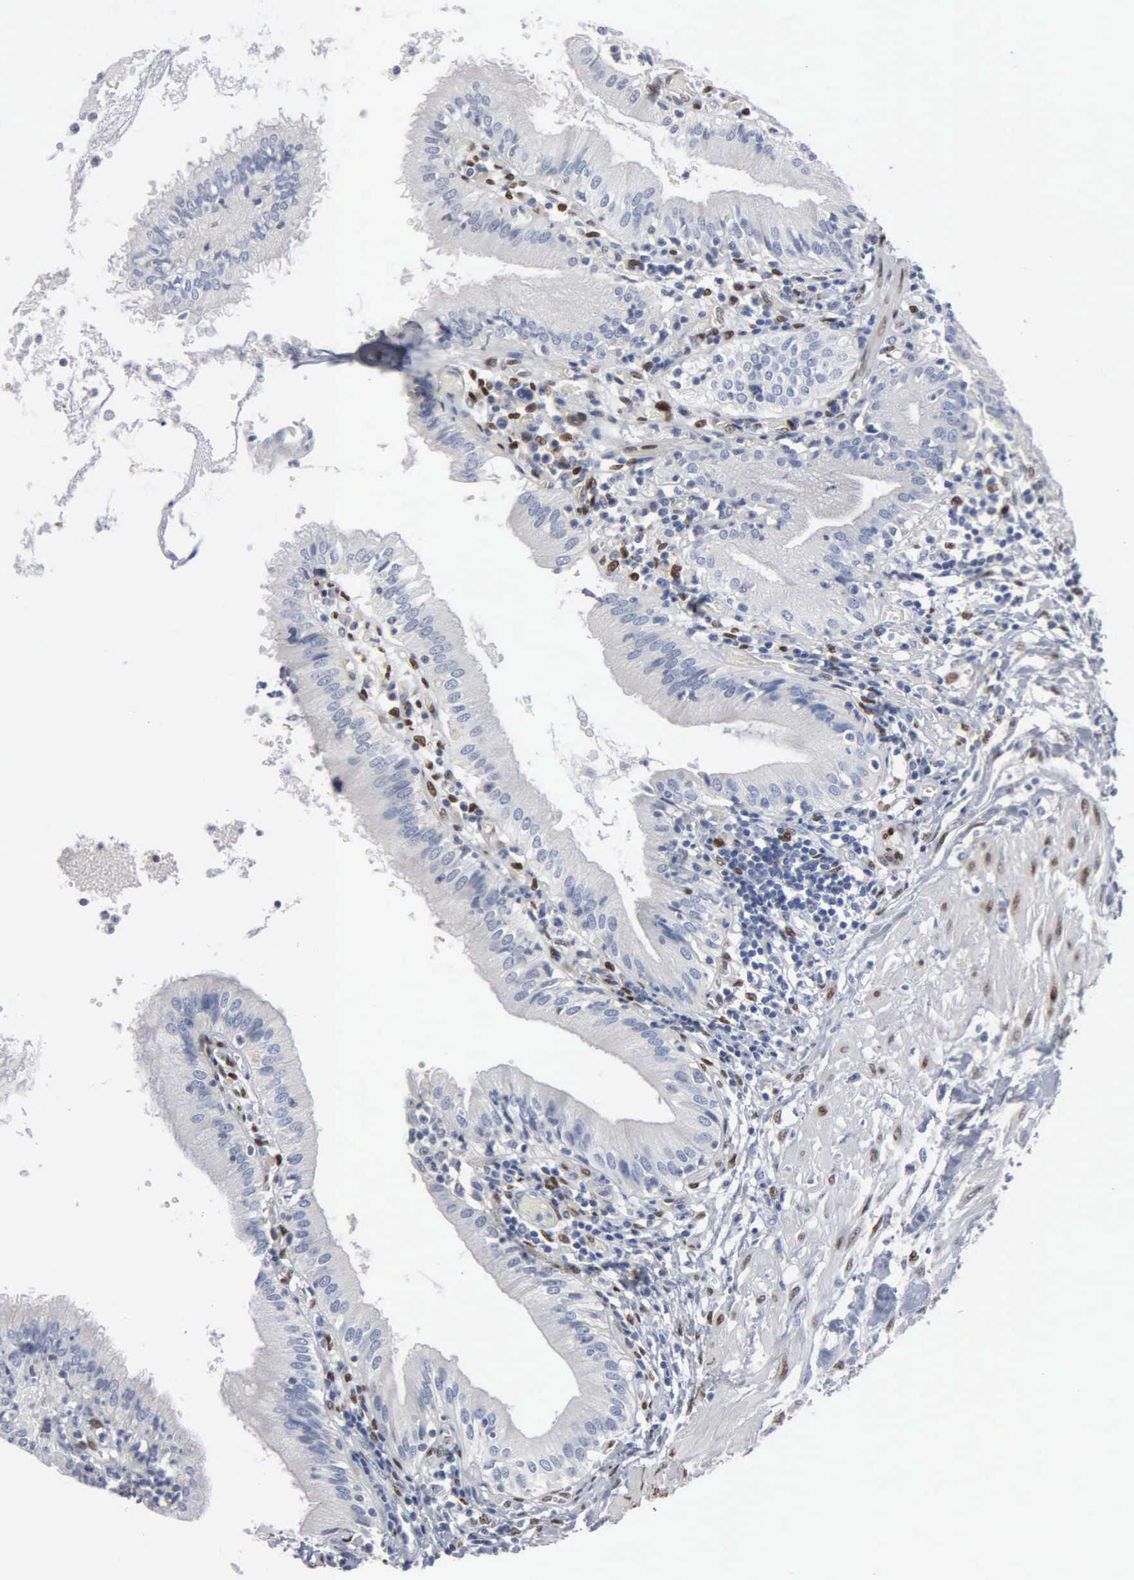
{"staining": {"intensity": "negative", "quantity": "none", "location": "none"}, "tissue": "gallbladder", "cell_type": "Glandular cells", "image_type": "normal", "snomed": [{"axis": "morphology", "description": "Normal tissue, NOS"}, {"axis": "topography", "description": "Gallbladder"}], "caption": "Immunohistochemistry (IHC) of normal gallbladder displays no expression in glandular cells.", "gene": "FGF2", "patient": {"sex": "male", "age": 58}}